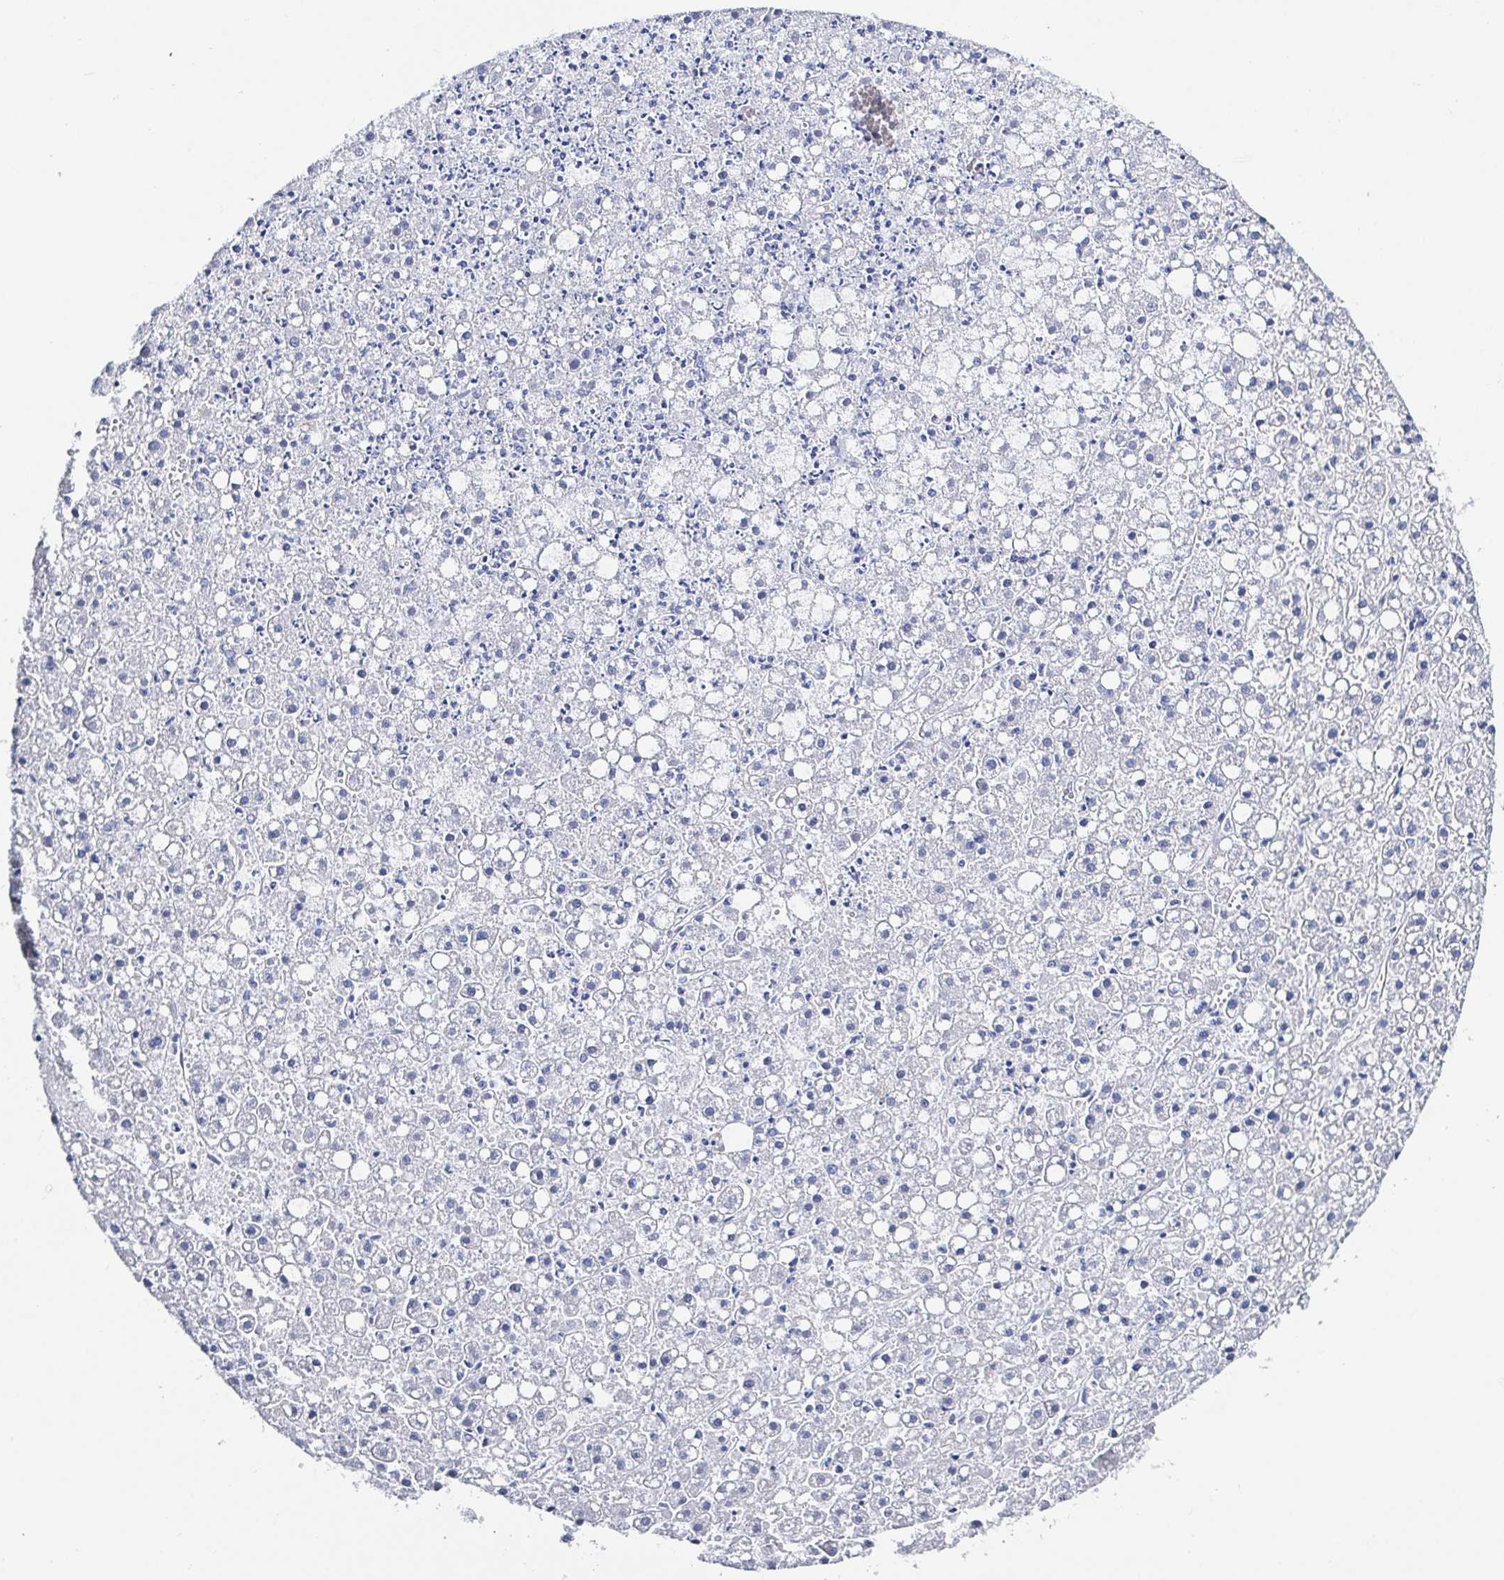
{"staining": {"intensity": "negative", "quantity": "none", "location": "none"}, "tissue": "liver cancer", "cell_type": "Tumor cells", "image_type": "cancer", "snomed": [{"axis": "morphology", "description": "Carcinoma, Hepatocellular, NOS"}, {"axis": "topography", "description": "Liver"}], "caption": "Immunohistochemistry histopathology image of hepatocellular carcinoma (liver) stained for a protein (brown), which exhibits no positivity in tumor cells.", "gene": "OR10K1", "patient": {"sex": "male", "age": 67}}